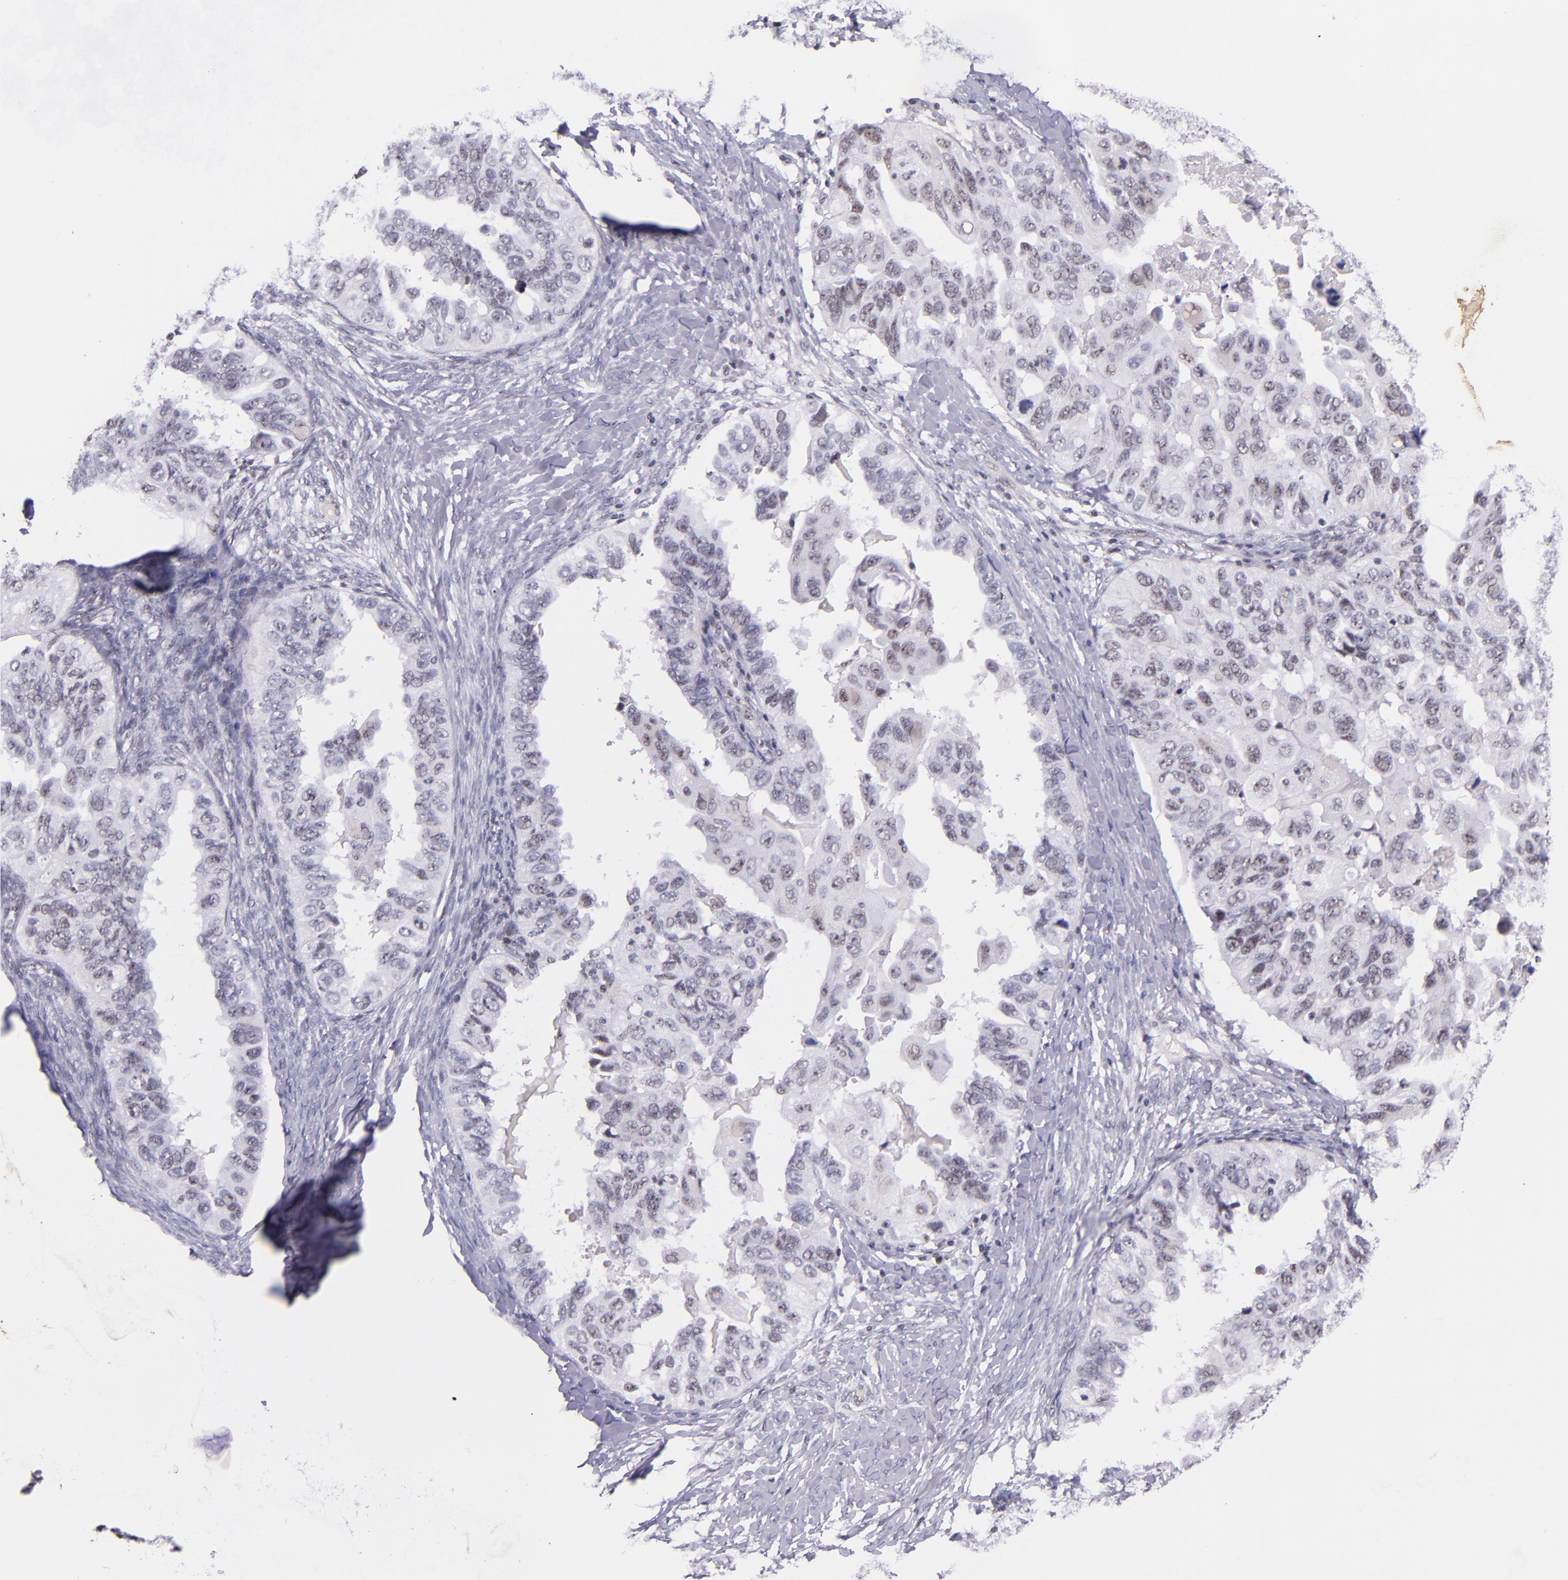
{"staining": {"intensity": "moderate", "quantity": "25%-75%", "location": "nuclear"}, "tissue": "ovarian cancer", "cell_type": "Tumor cells", "image_type": "cancer", "snomed": [{"axis": "morphology", "description": "Cystadenocarcinoma, serous, NOS"}, {"axis": "topography", "description": "Ovary"}], "caption": "IHC image of neoplastic tissue: human ovarian cancer (serous cystadenocarcinoma) stained using immunohistochemistry reveals medium levels of moderate protein expression localized specifically in the nuclear of tumor cells, appearing as a nuclear brown color.", "gene": "GPKOW", "patient": {"sex": "female", "age": 82}}